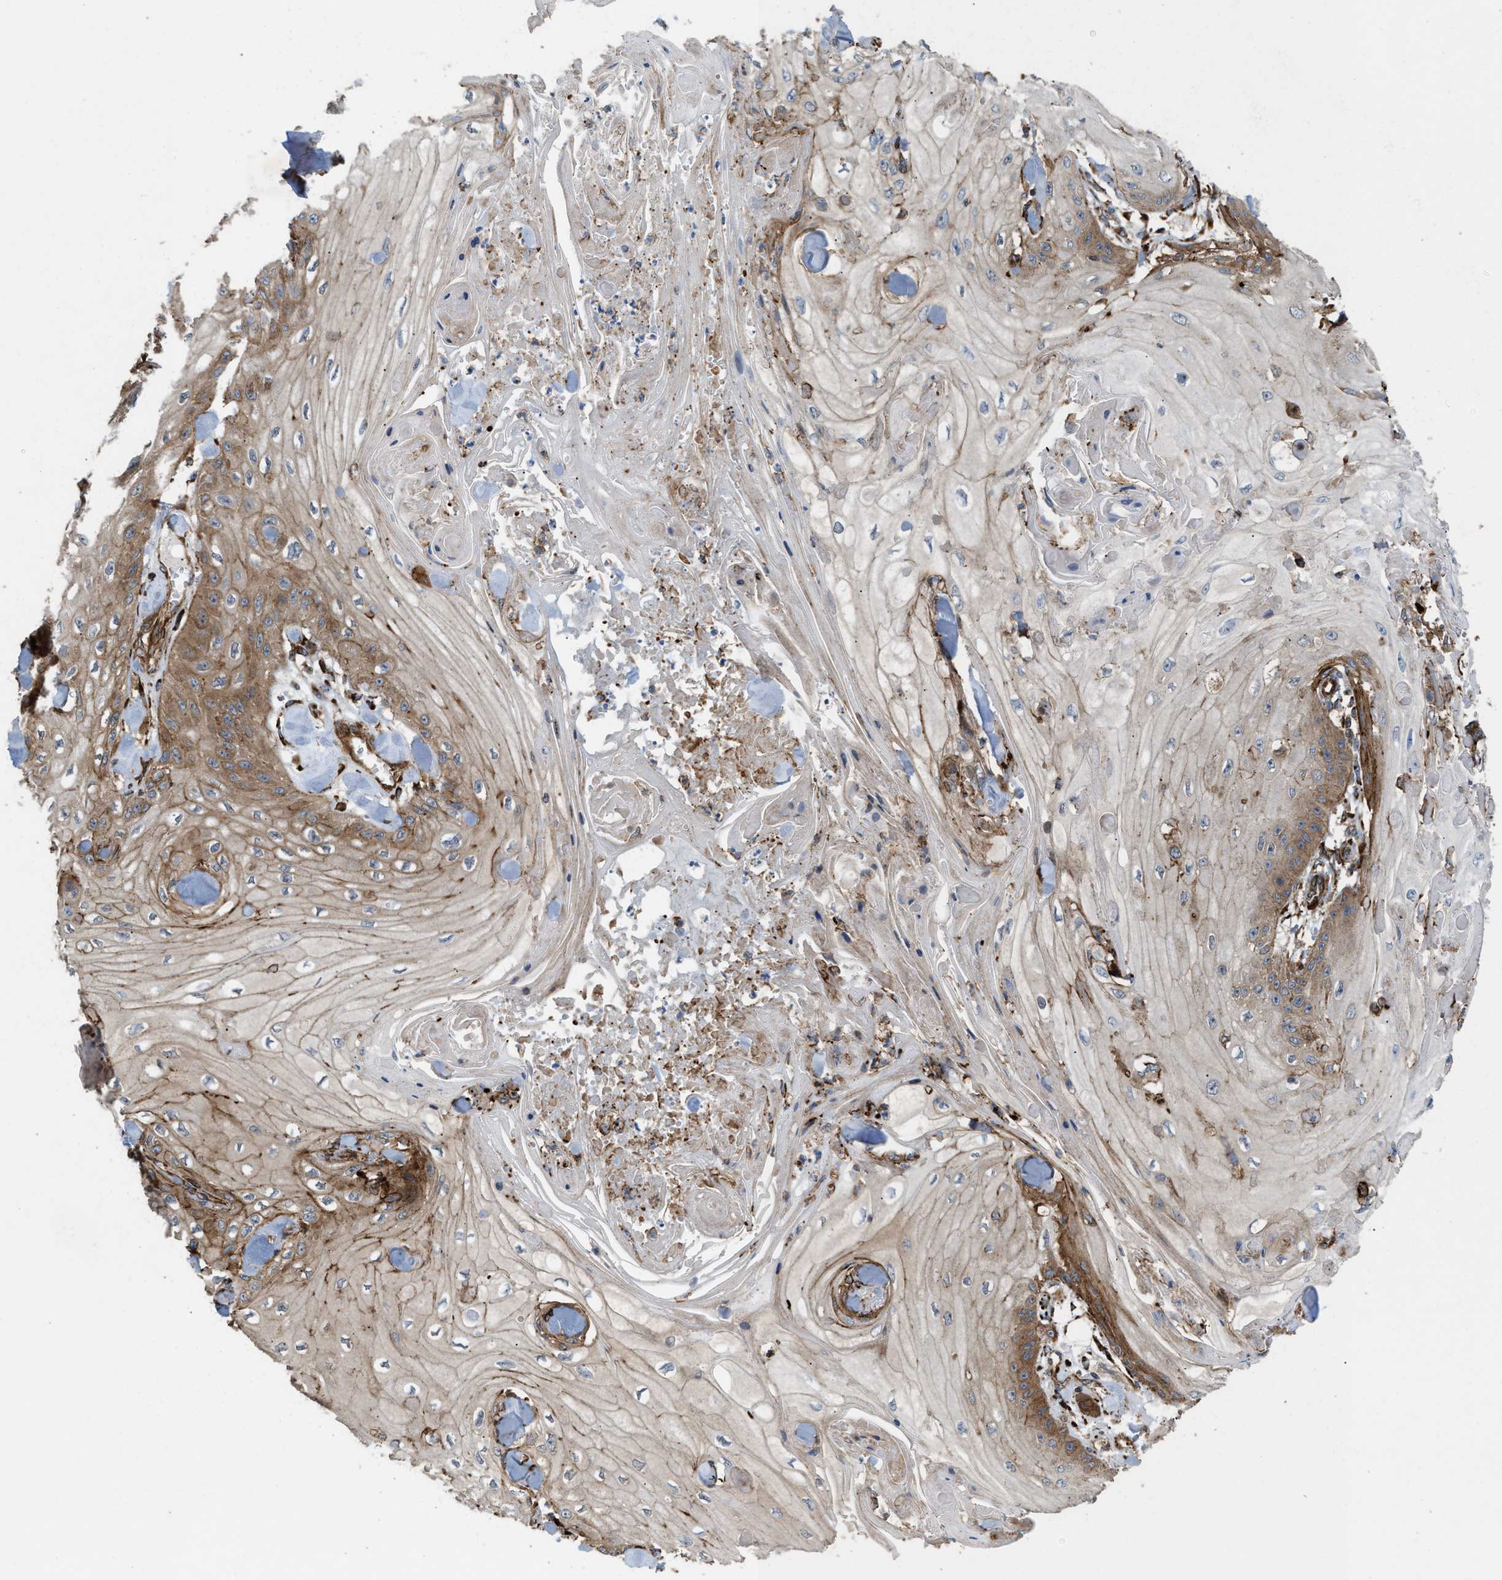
{"staining": {"intensity": "moderate", "quantity": "25%-75%", "location": "cytoplasmic/membranous"}, "tissue": "skin cancer", "cell_type": "Tumor cells", "image_type": "cancer", "snomed": [{"axis": "morphology", "description": "Squamous cell carcinoma, NOS"}, {"axis": "topography", "description": "Skin"}], "caption": "An image showing moderate cytoplasmic/membranous expression in about 25%-75% of tumor cells in skin cancer, as visualized by brown immunohistochemical staining.", "gene": "EGLN1", "patient": {"sex": "male", "age": 74}}